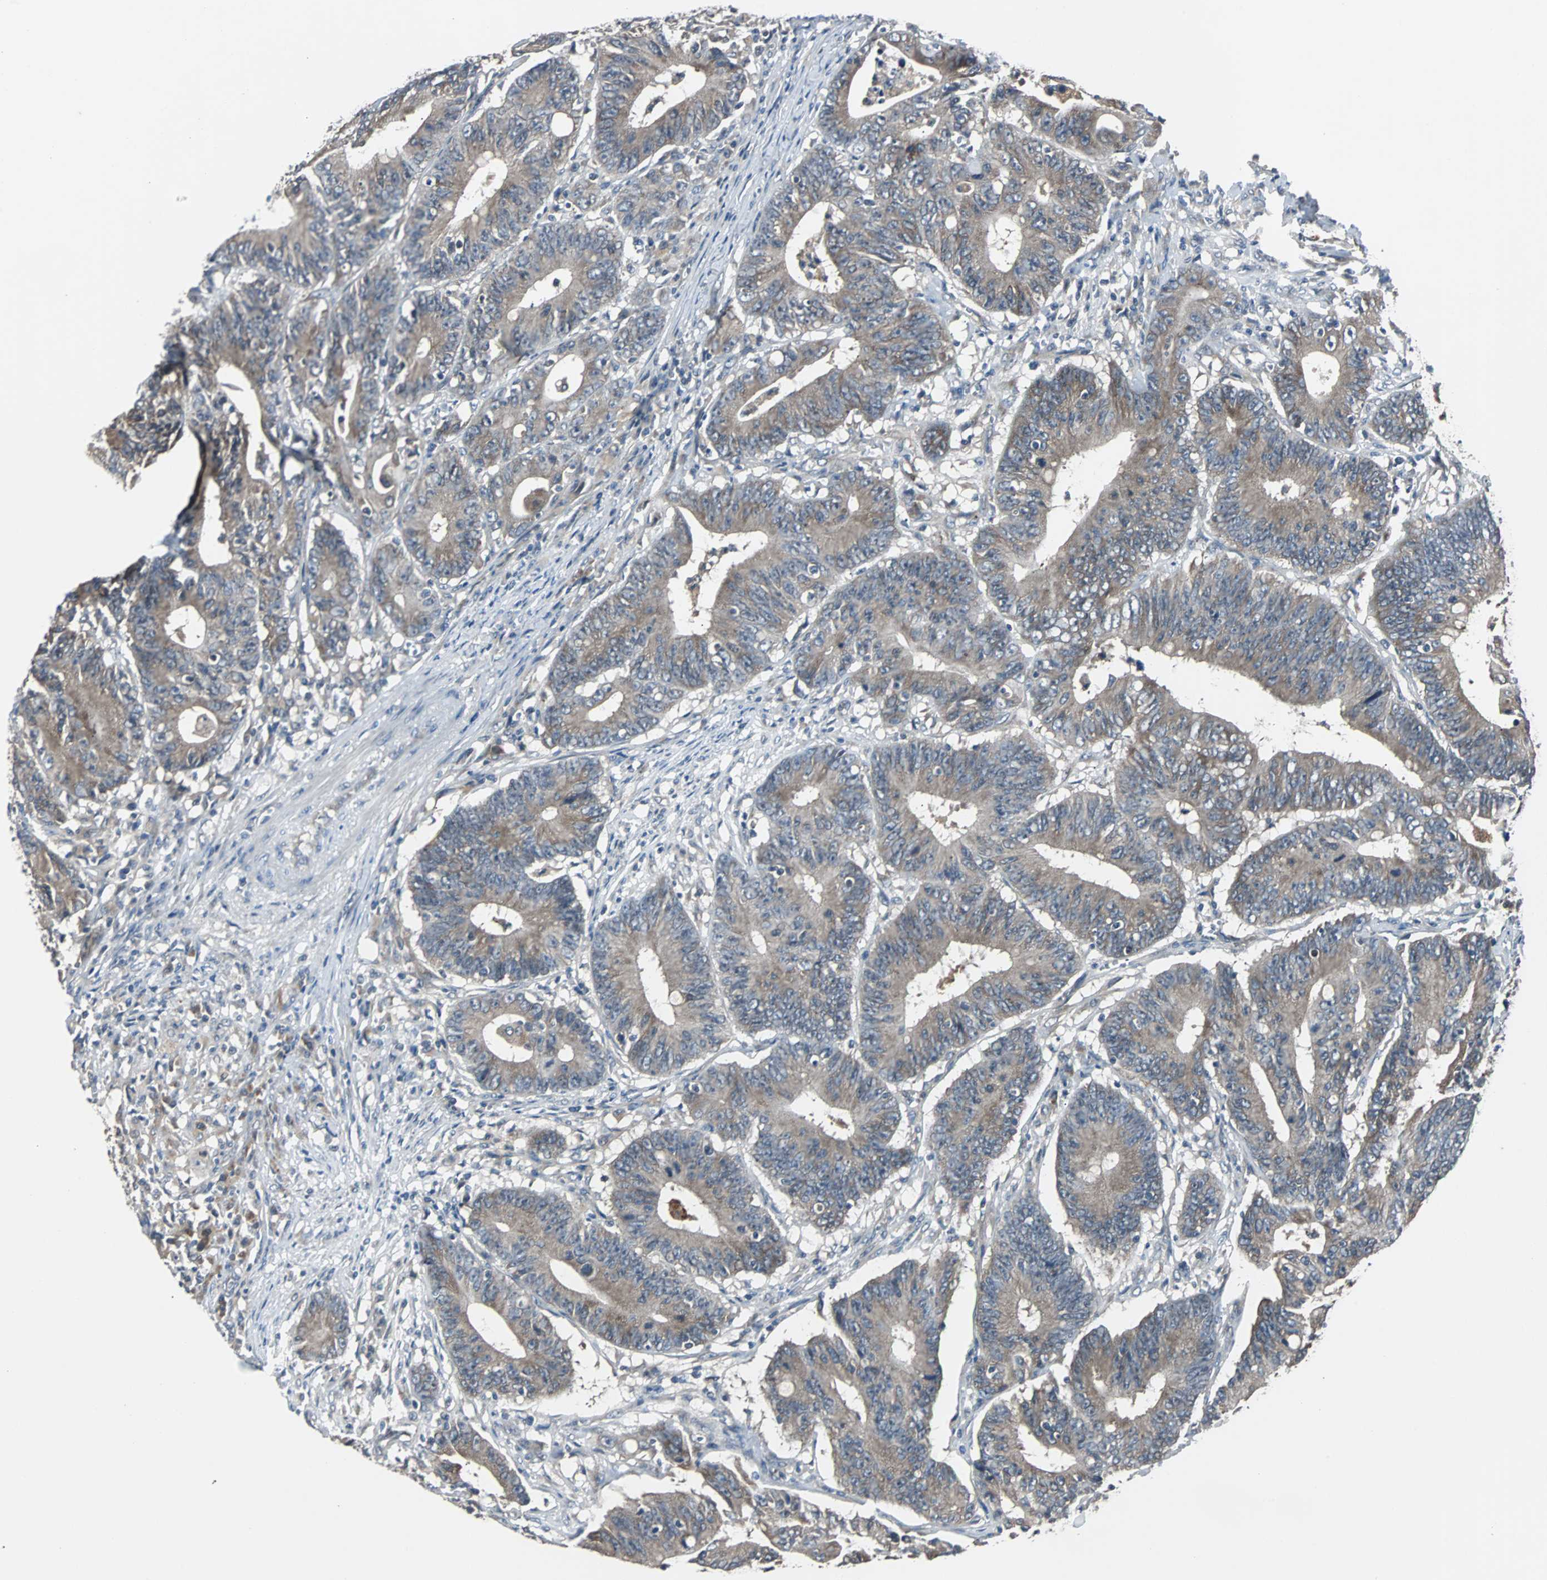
{"staining": {"intensity": "moderate", "quantity": ">75%", "location": "cytoplasmic/membranous"}, "tissue": "colorectal cancer", "cell_type": "Tumor cells", "image_type": "cancer", "snomed": [{"axis": "morphology", "description": "Adenocarcinoma, NOS"}, {"axis": "topography", "description": "Colon"}], "caption": "The photomicrograph exhibits staining of adenocarcinoma (colorectal), revealing moderate cytoplasmic/membranous protein expression (brown color) within tumor cells.", "gene": "ARF1", "patient": {"sex": "male", "age": 45}}